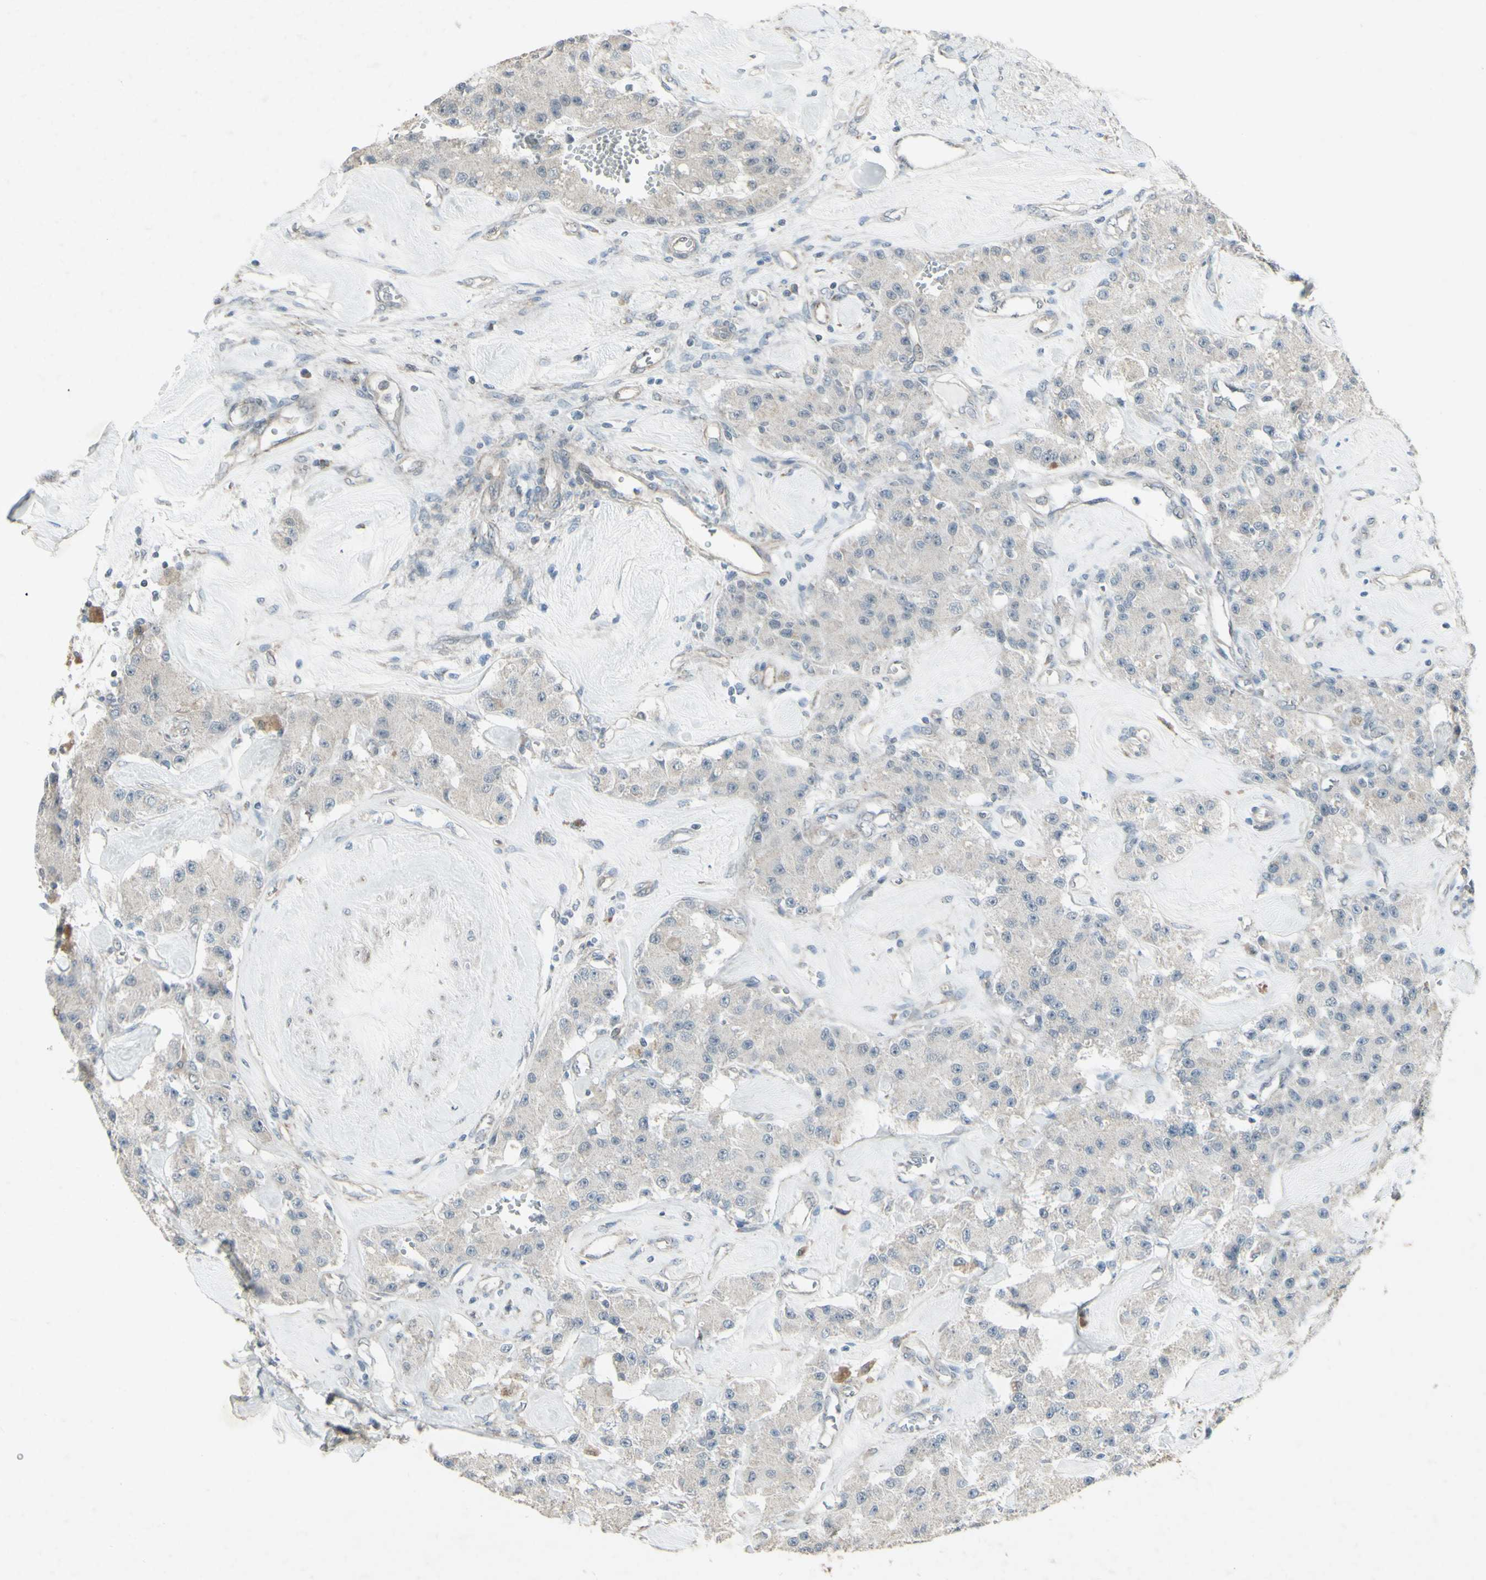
{"staining": {"intensity": "weak", "quantity": ">75%", "location": "cytoplasmic/membranous"}, "tissue": "carcinoid", "cell_type": "Tumor cells", "image_type": "cancer", "snomed": [{"axis": "morphology", "description": "Carcinoid, malignant, NOS"}, {"axis": "topography", "description": "Pancreas"}], "caption": "Immunohistochemical staining of human carcinoid shows low levels of weak cytoplasmic/membranous positivity in approximately >75% of tumor cells.", "gene": "FXYD3", "patient": {"sex": "male", "age": 41}}